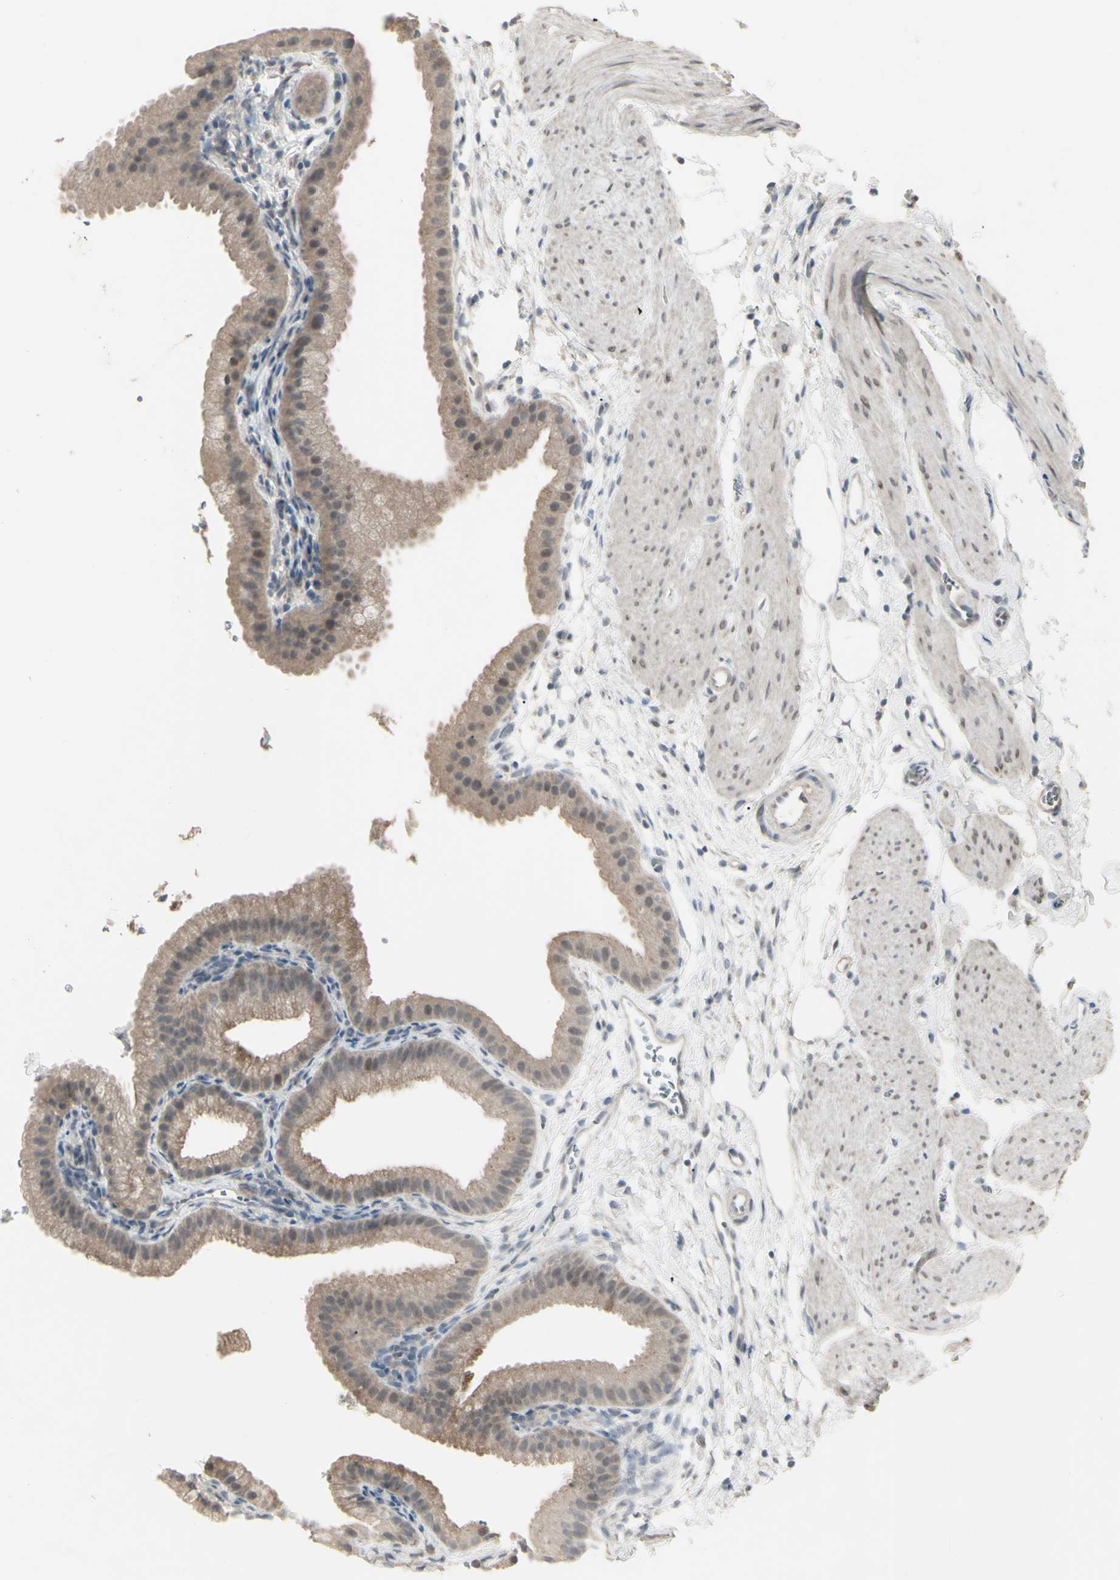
{"staining": {"intensity": "weak", "quantity": ">75%", "location": "cytoplasmic/membranous"}, "tissue": "gallbladder", "cell_type": "Glandular cells", "image_type": "normal", "snomed": [{"axis": "morphology", "description": "Normal tissue, NOS"}, {"axis": "topography", "description": "Gallbladder"}], "caption": "A high-resolution micrograph shows IHC staining of normal gallbladder, which displays weak cytoplasmic/membranous staining in approximately >75% of glandular cells.", "gene": "PIAS4", "patient": {"sex": "female", "age": 64}}